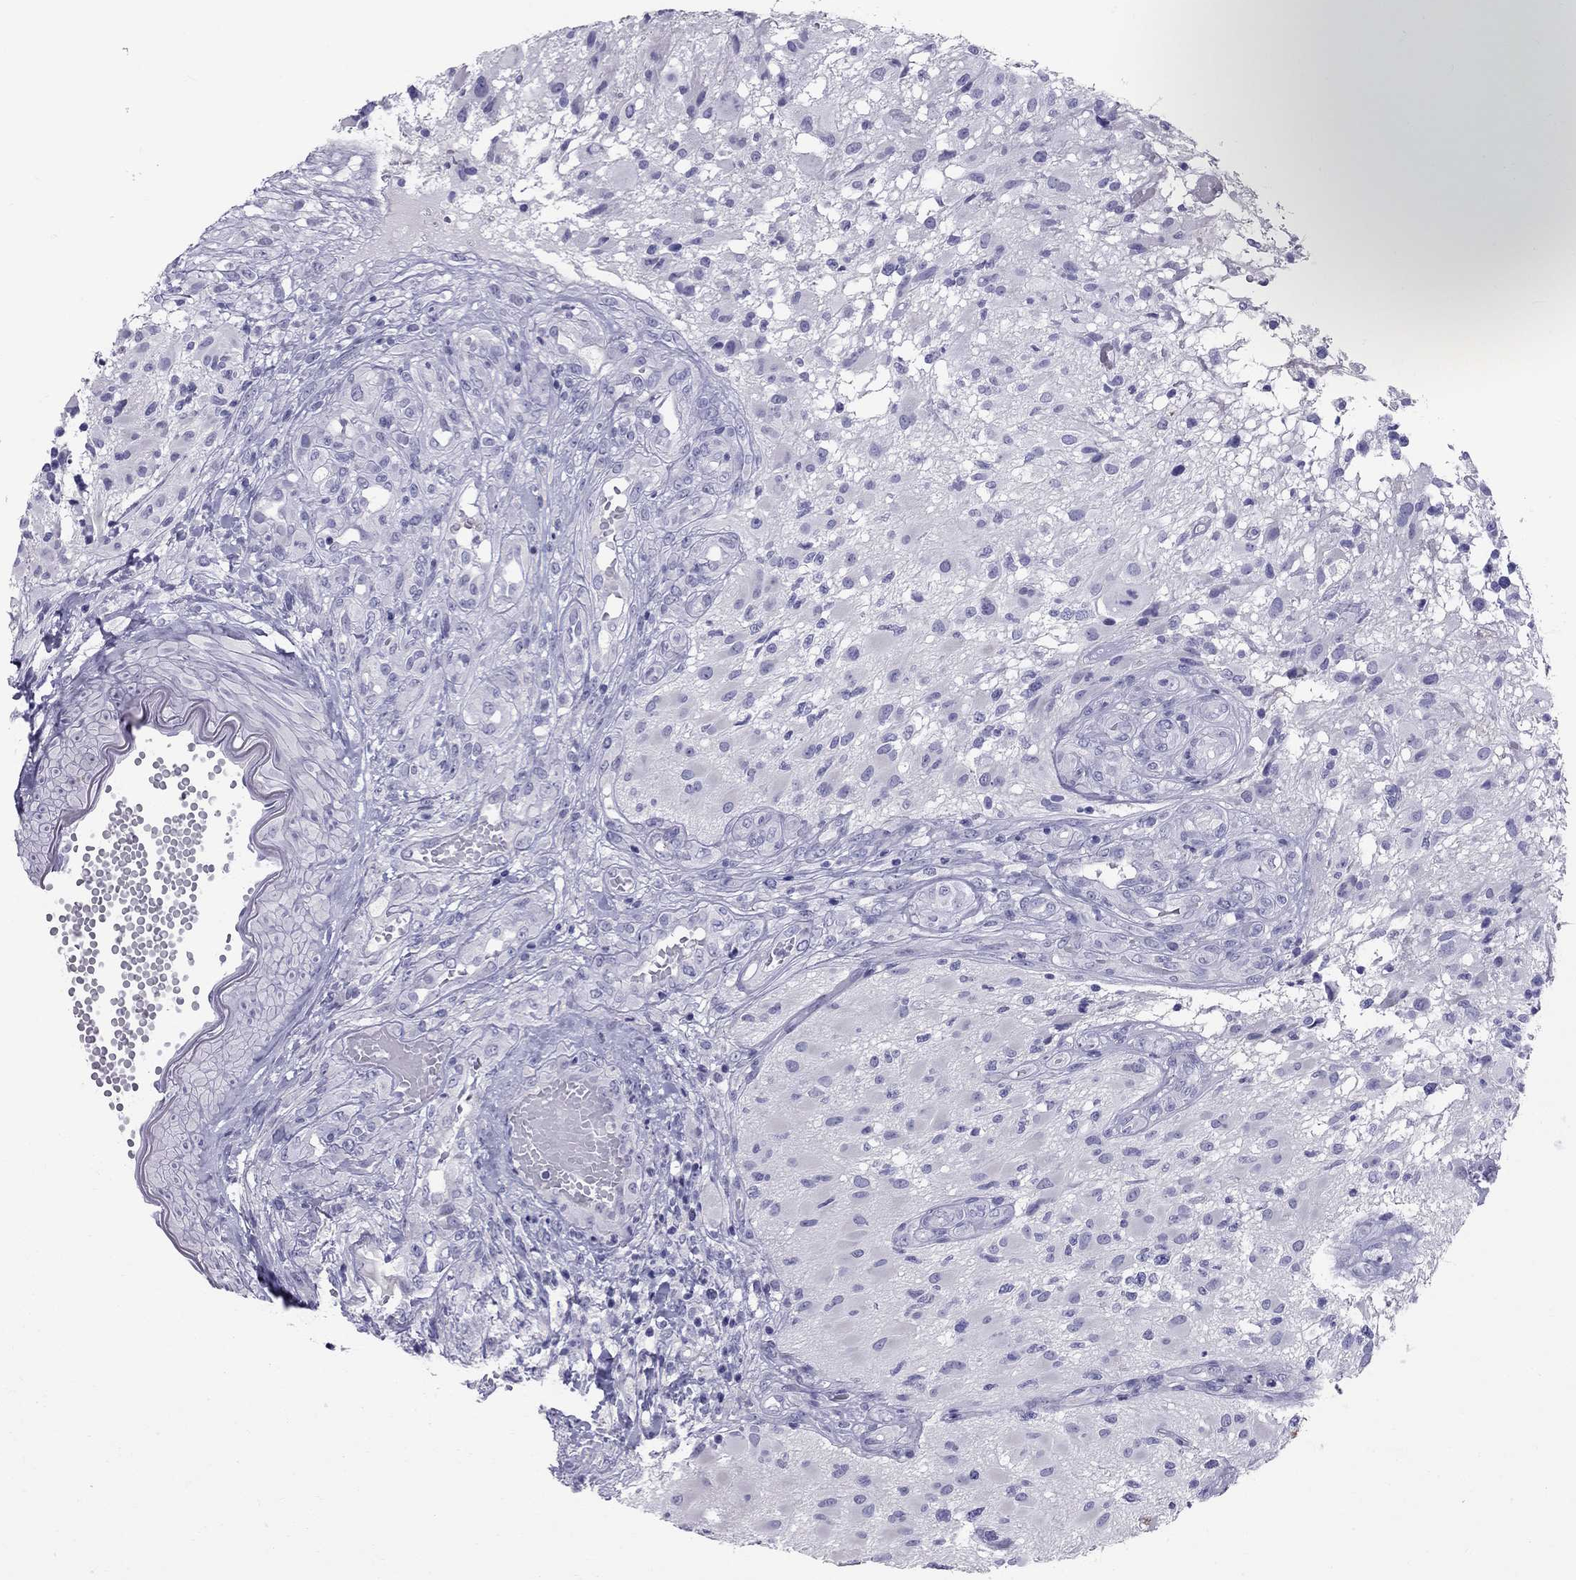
{"staining": {"intensity": "negative", "quantity": "none", "location": "none"}, "tissue": "glioma", "cell_type": "Tumor cells", "image_type": "cancer", "snomed": [{"axis": "morphology", "description": "Glioma, malignant, High grade"}, {"axis": "topography", "description": "Brain"}], "caption": "High power microscopy image of an immunohistochemistry (IHC) image of malignant high-grade glioma, revealing no significant expression in tumor cells.", "gene": "FSCN3", "patient": {"sex": "female", "age": 63}}